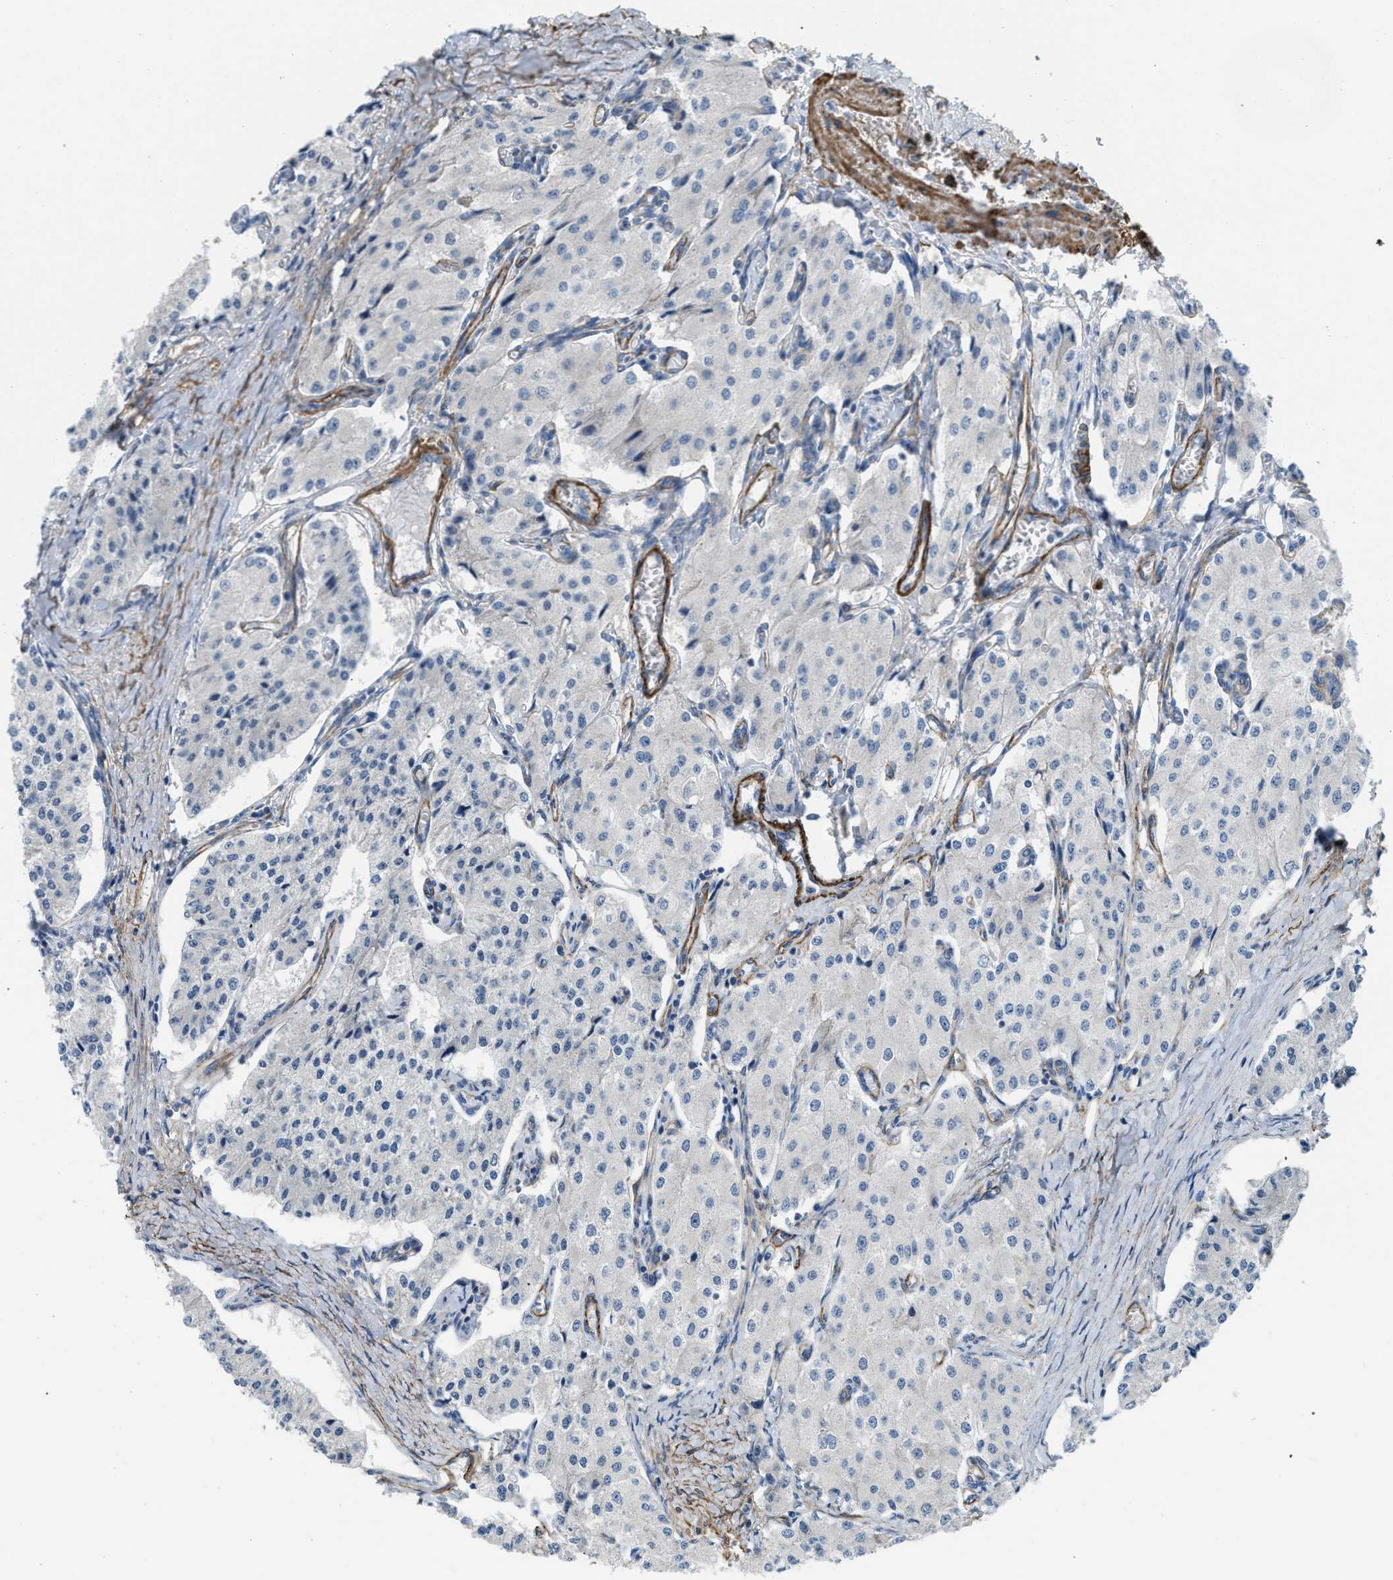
{"staining": {"intensity": "negative", "quantity": "none", "location": "none"}, "tissue": "carcinoid", "cell_type": "Tumor cells", "image_type": "cancer", "snomed": [{"axis": "morphology", "description": "Carcinoid, malignant, NOS"}, {"axis": "topography", "description": "Colon"}], "caption": "Immunohistochemistry histopathology image of neoplastic tissue: carcinoid (malignant) stained with DAB demonstrates no significant protein positivity in tumor cells.", "gene": "BMPR1A", "patient": {"sex": "female", "age": 52}}